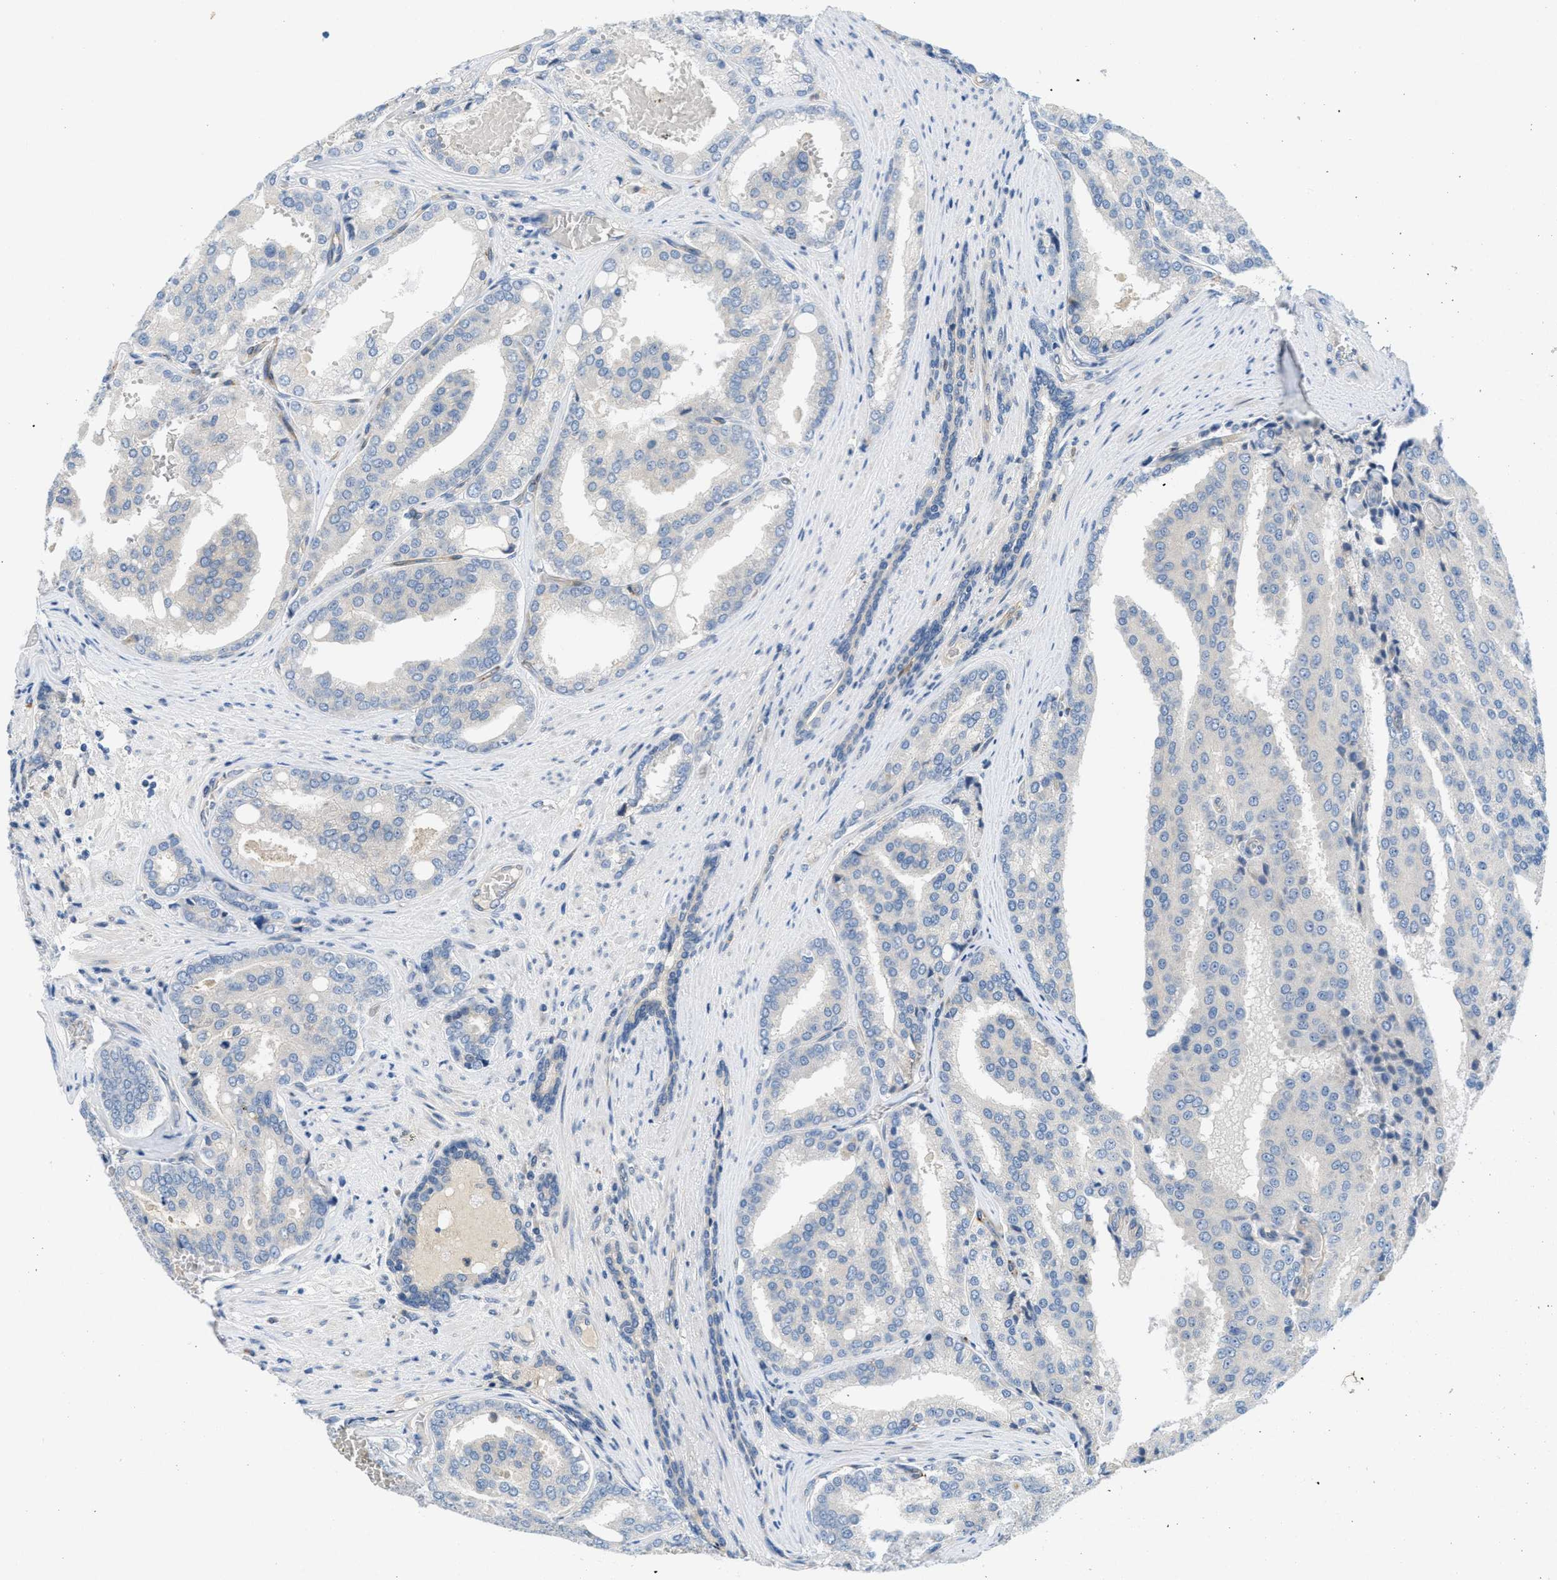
{"staining": {"intensity": "negative", "quantity": "none", "location": "none"}, "tissue": "prostate cancer", "cell_type": "Tumor cells", "image_type": "cancer", "snomed": [{"axis": "morphology", "description": "Adenocarcinoma, High grade"}, {"axis": "topography", "description": "Prostate"}], "caption": "Prostate cancer was stained to show a protein in brown. There is no significant staining in tumor cells.", "gene": "PGR", "patient": {"sex": "male", "age": 50}}